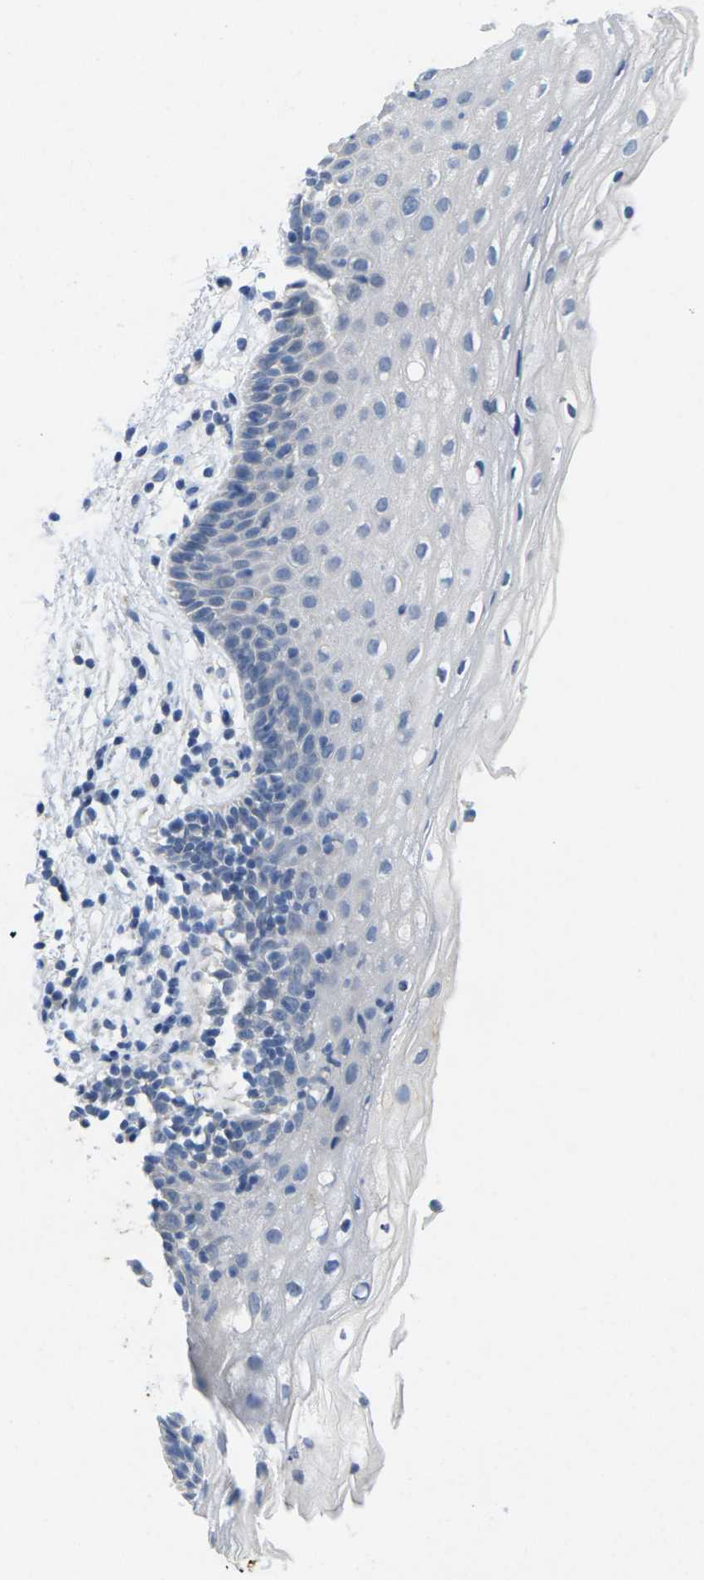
{"staining": {"intensity": "negative", "quantity": "none", "location": "none"}, "tissue": "vagina", "cell_type": "Squamous epithelial cells", "image_type": "normal", "snomed": [{"axis": "morphology", "description": "Normal tissue, NOS"}, {"axis": "topography", "description": "Vagina"}], "caption": "Immunohistochemical staining of benign vagina shows no significant expression in squamous epithelial cells.", "gene": "TNNI3", "patient": {"sex": "female", "age": 44}}